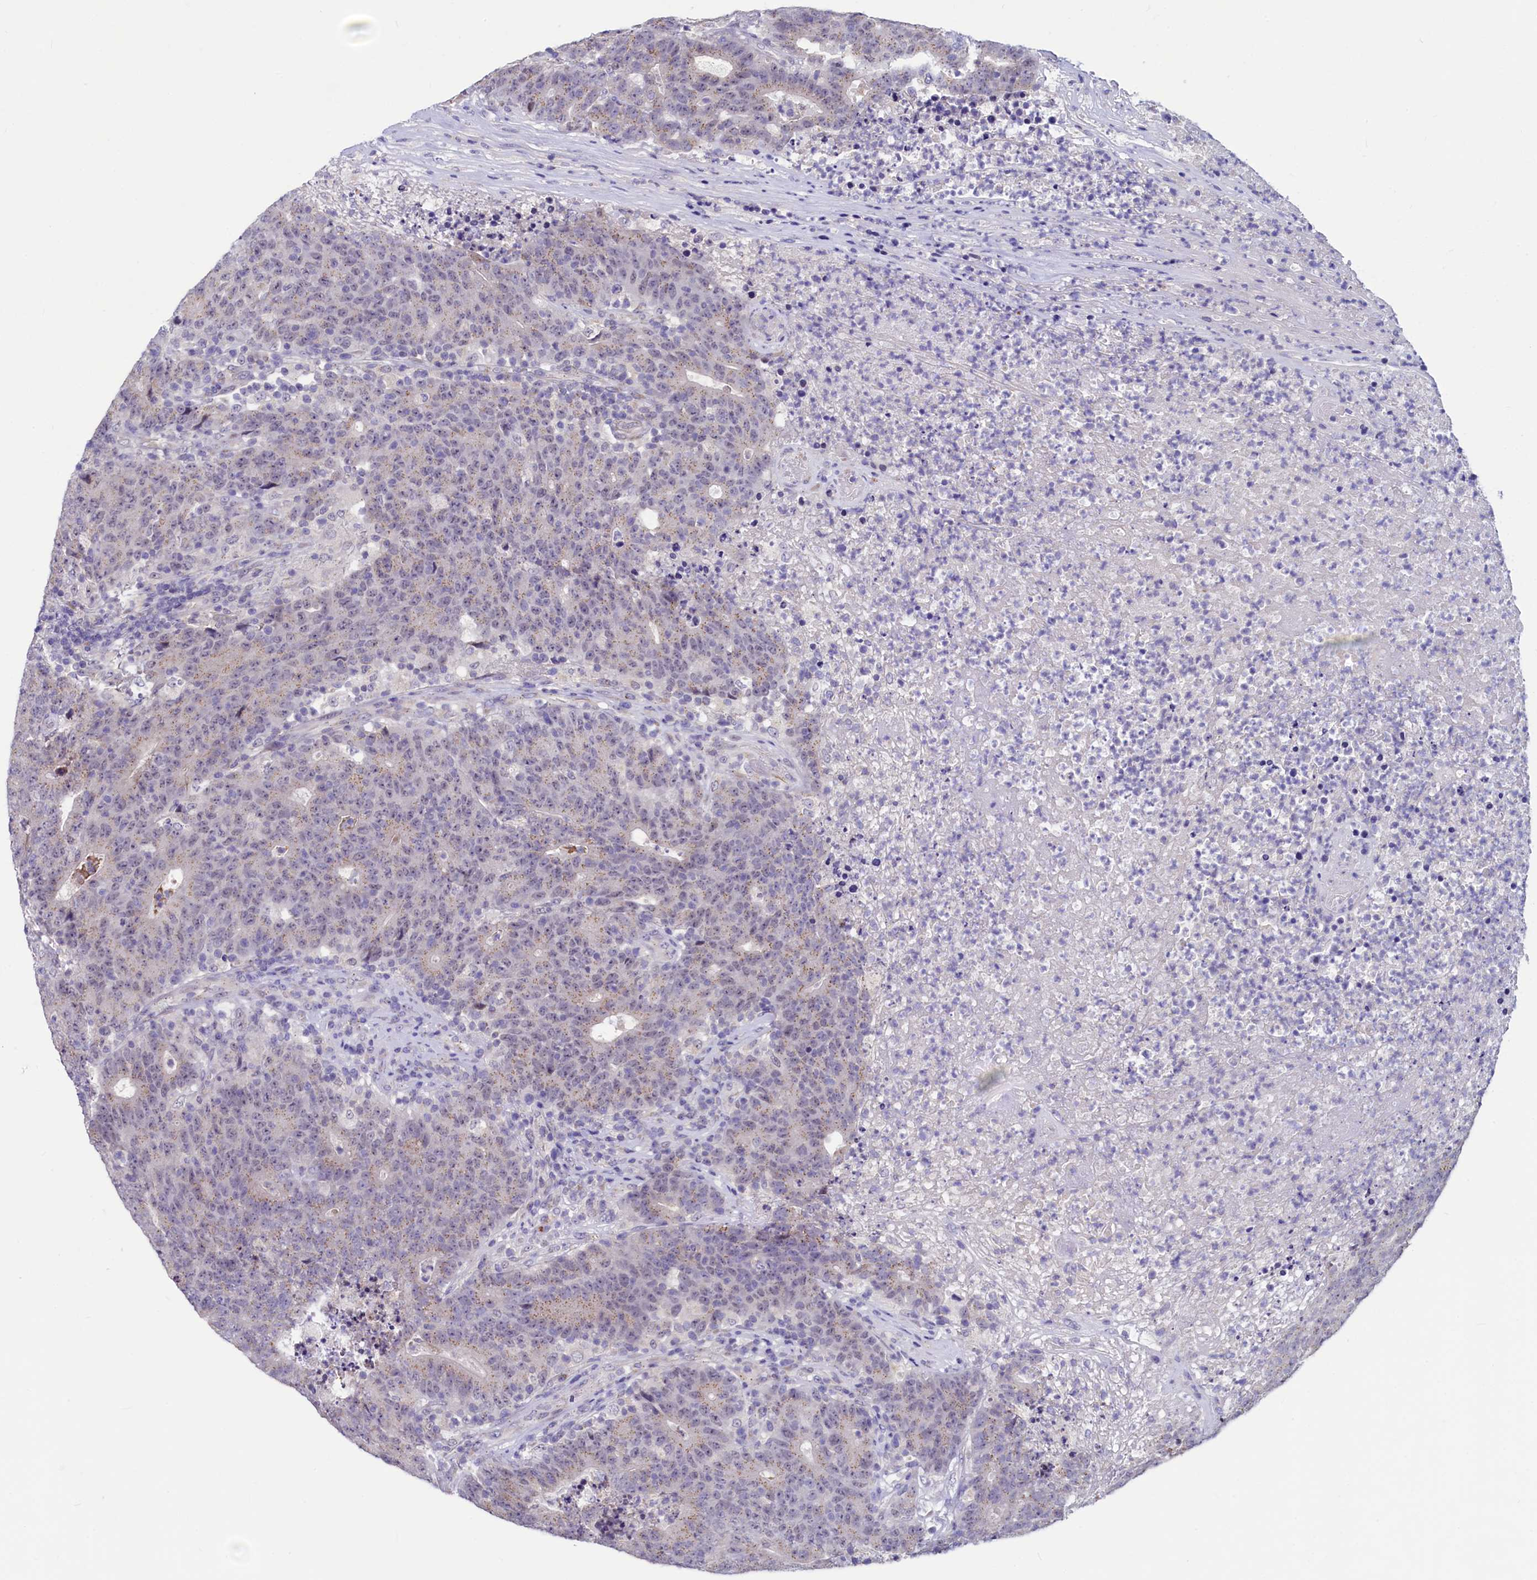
{"staining": {"intensity": "weak", "quantity": "25%-75%", "location": "cytoplasmic/membranous"}, "tissue": "colorectal cancer", "cell_type": "Tumor cells", "image_type": "cancer", "snomed": [{"axis": "morphology", "description": "Adenocarcinoma, NOS"}, {"axis": "topography", "description": "Colon"}], "caption": "Protein expression analysis of adenocarcinoma (colorectal) shows weak cytoplasmic/membranous staining in approximately 25%-75% of tumor cells.", "gene": "SEC24C", "patient": {"sex": "female", "age": 75}}